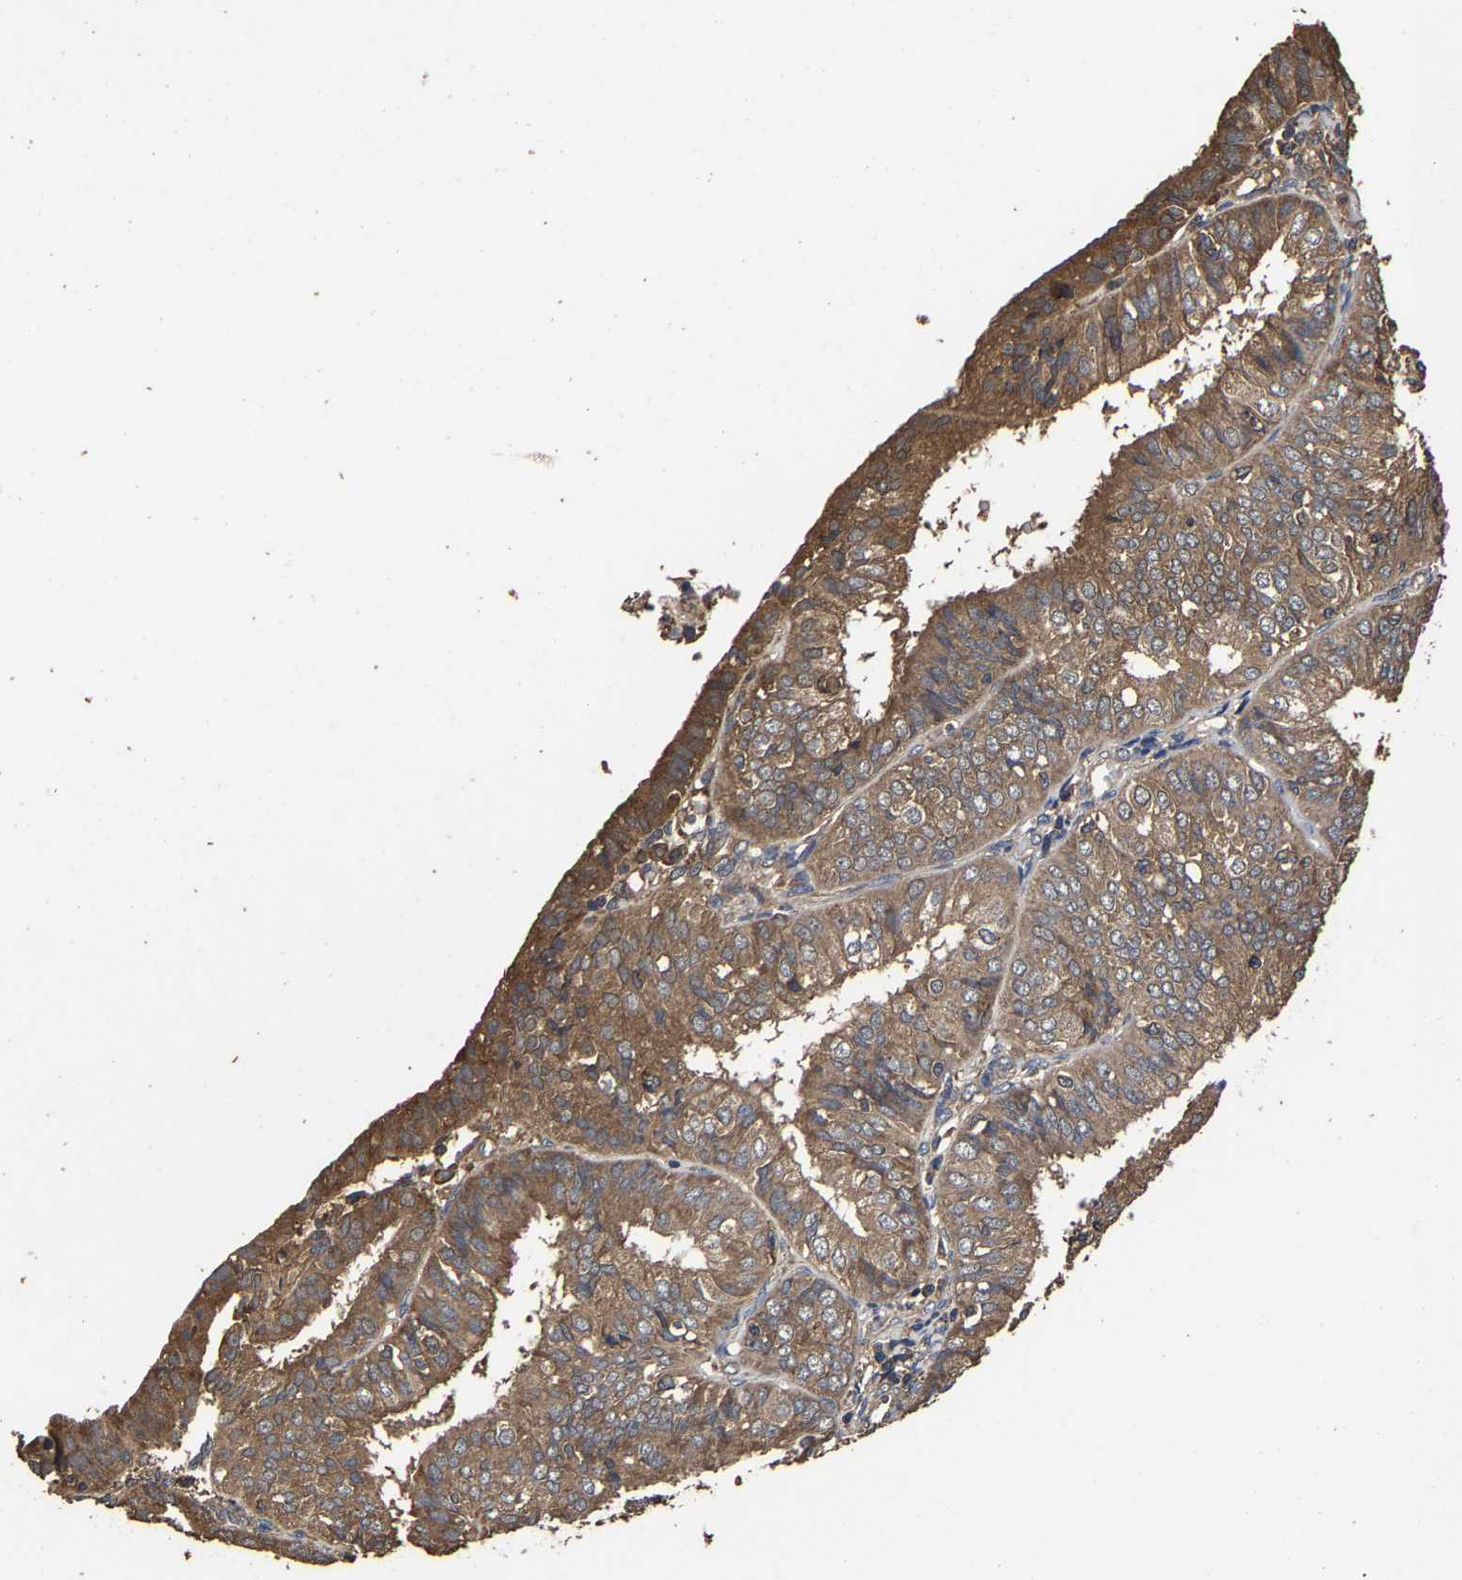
{"staining": {"intensity": "moderate", "quantity": ">75%", "location": "cytoplasmic/membranous"}, "tissue": "endometrial cancer", "cell_type": "Tumor cells", "image_type": "cancer", "snomed": [{"axis": "morphology", "description": "Adenocarcinoma, NOS"}, {"axis": "topography", "description": "Endometrium"}], "caption": "Endometrial cancer (adenocarcinoma) was stained to show a protein in brown. There is medium levels of moderate cytoplasmic/membranous positivity in about >75% of tumor cells.", "gene": "ITCH", "patient": {"sex": "female", "age": 58}}